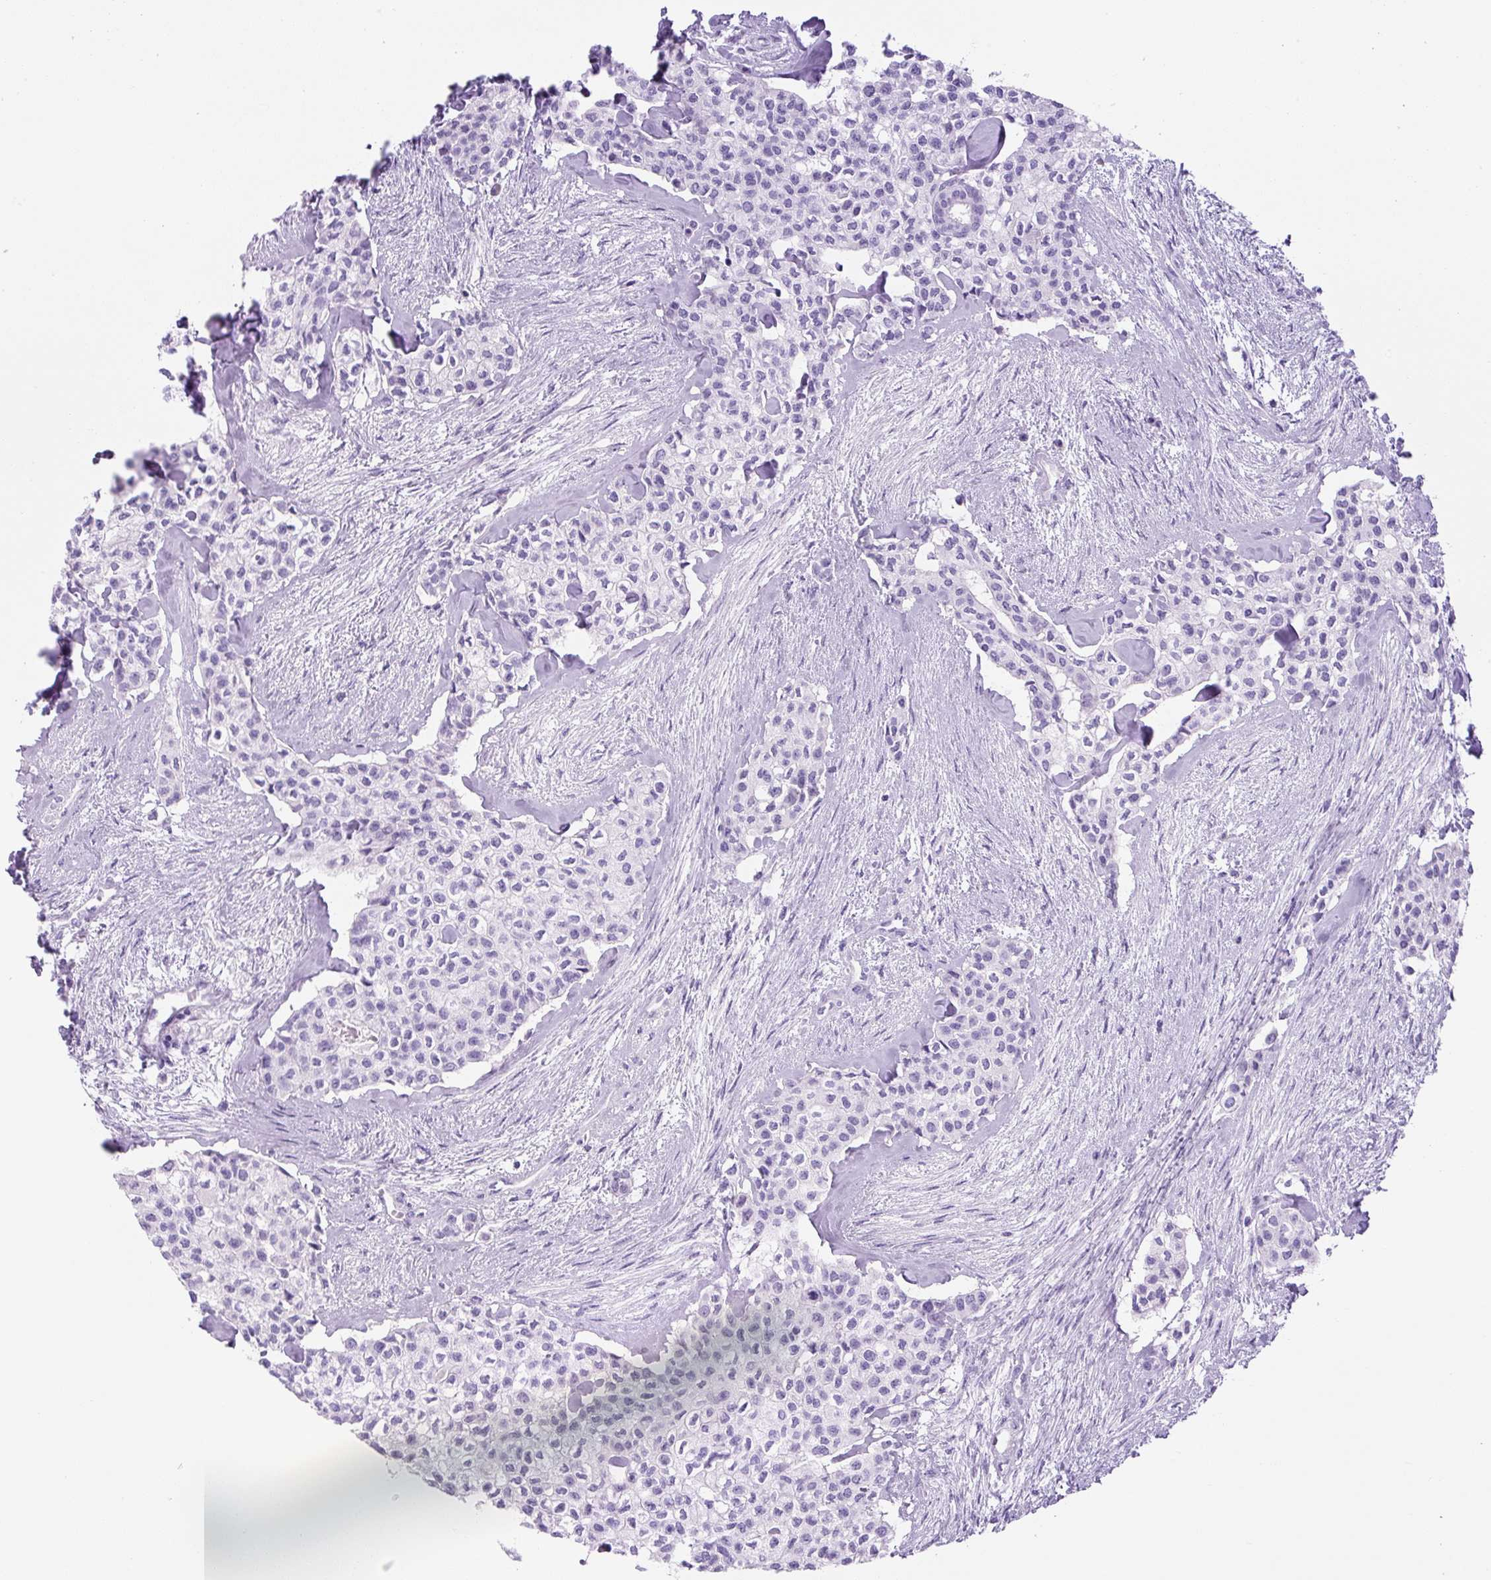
{"staining": {"intensity": "negative", "quantity": "none", "location": "none"}, "tissue": "head and neck cancer", "cell_type": "Tumor cells", "image_type": "cancer", "snomed": [{"axis": "morphology", "description": "Adenocarcinoma, NOS"}, {"axis": "topography", "description": "Head-Neck"}], "caption": "IHC histopathology image of neoplastic tissue: head and neck adenocarcinoma stained with DAB (3,3'-diaminobenzidine) demonstrates no significant protein expression in tumor cells. Nuclei are stained in blue.", "gene": "RSPO4", "patient": {"sex": "male", "age": 81}}